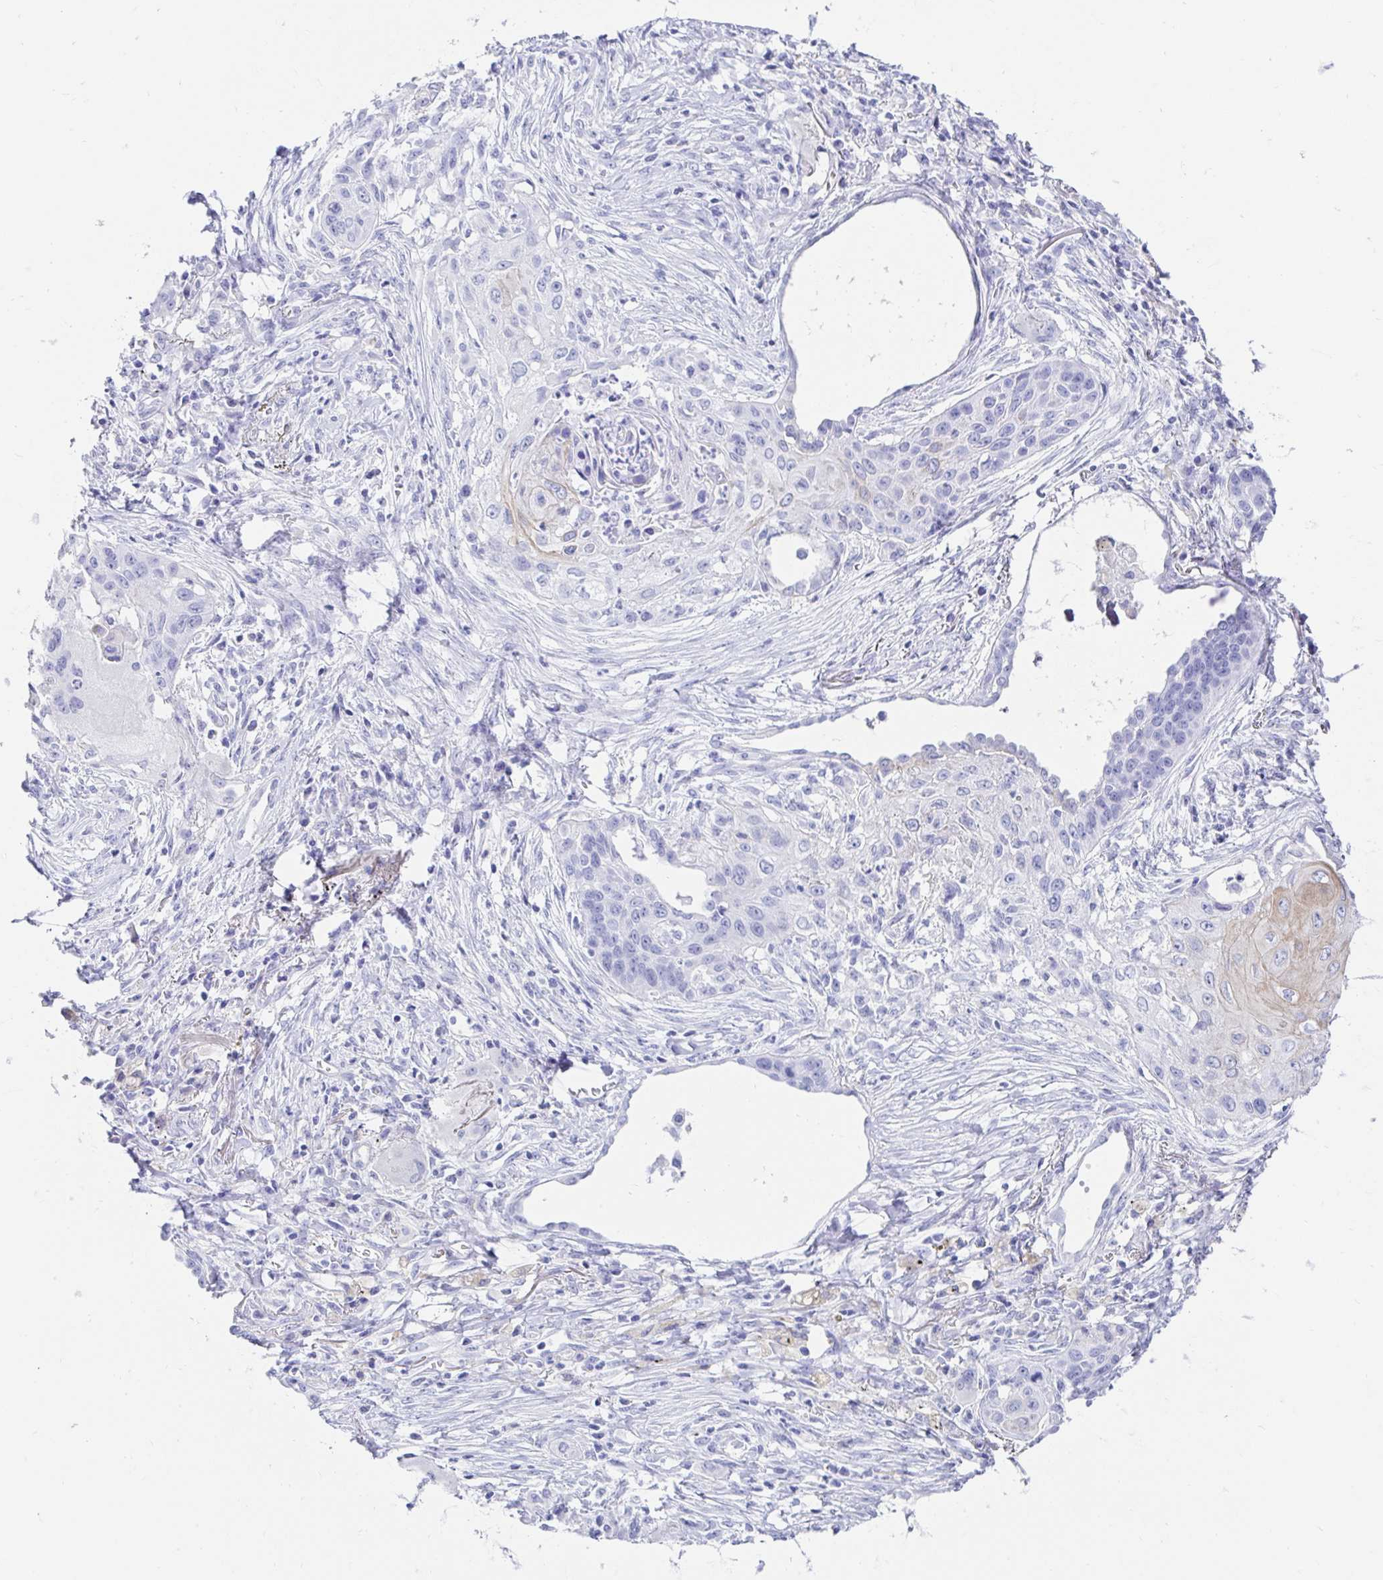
{"staining": {"intensity": "negative", "quantity": "none", "location": "none"}, "tissue": "lung cancer", "cell_type": "Tumor cells", "image_type": "cancer", "snomed": [{"axis": "morphology", "description": "Squamous cell carcinoma, NOS"}, {"axis": "topography", "description": "Lung"}], "caption": "This is an IHC micrograph of lung cancer (squamous cell carcinoma). There is no expression in tumor cells.", "gene": "CA9", "patient": {"sex": "male", "age": 71}}